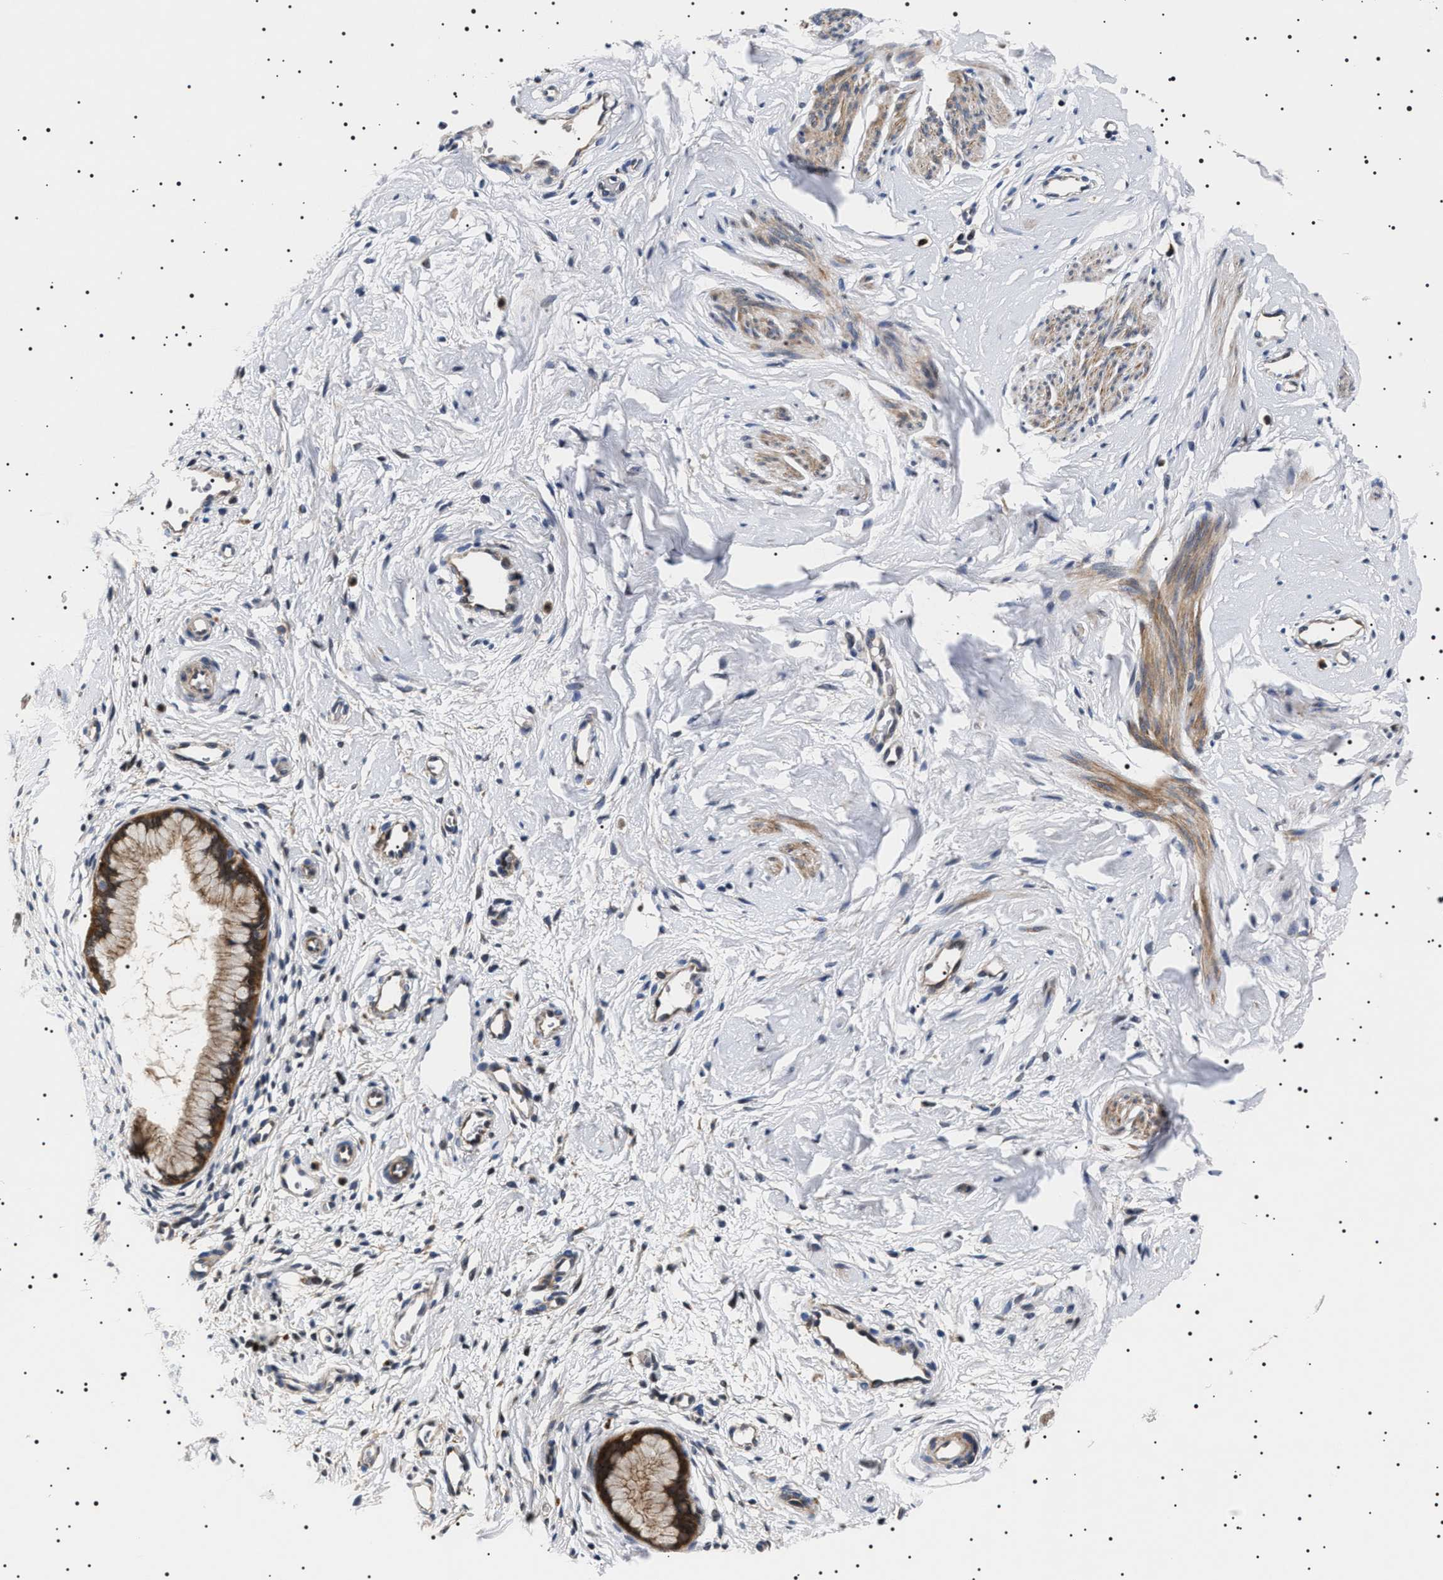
{"staining": {"intensity": "strong", "quantity": ">75%", "location": "cytoplasmic/membranous"}, "tissue": "cervix", "cell_type": "Glandular cells", "image_type": "normal", "snomed": [{"axis": "morphology", "description": "Normal tissue, NOS"}, {"axis": "topography", "description": "Cervix"}], "caption": "Cervix stained with a brown dye demonstrates strong cytoplasmic/membranous positive positivity in approximately >75% of glandular cells.", "gene": "SLC4A7", "patient": {"sex": "female", "age": 65}}